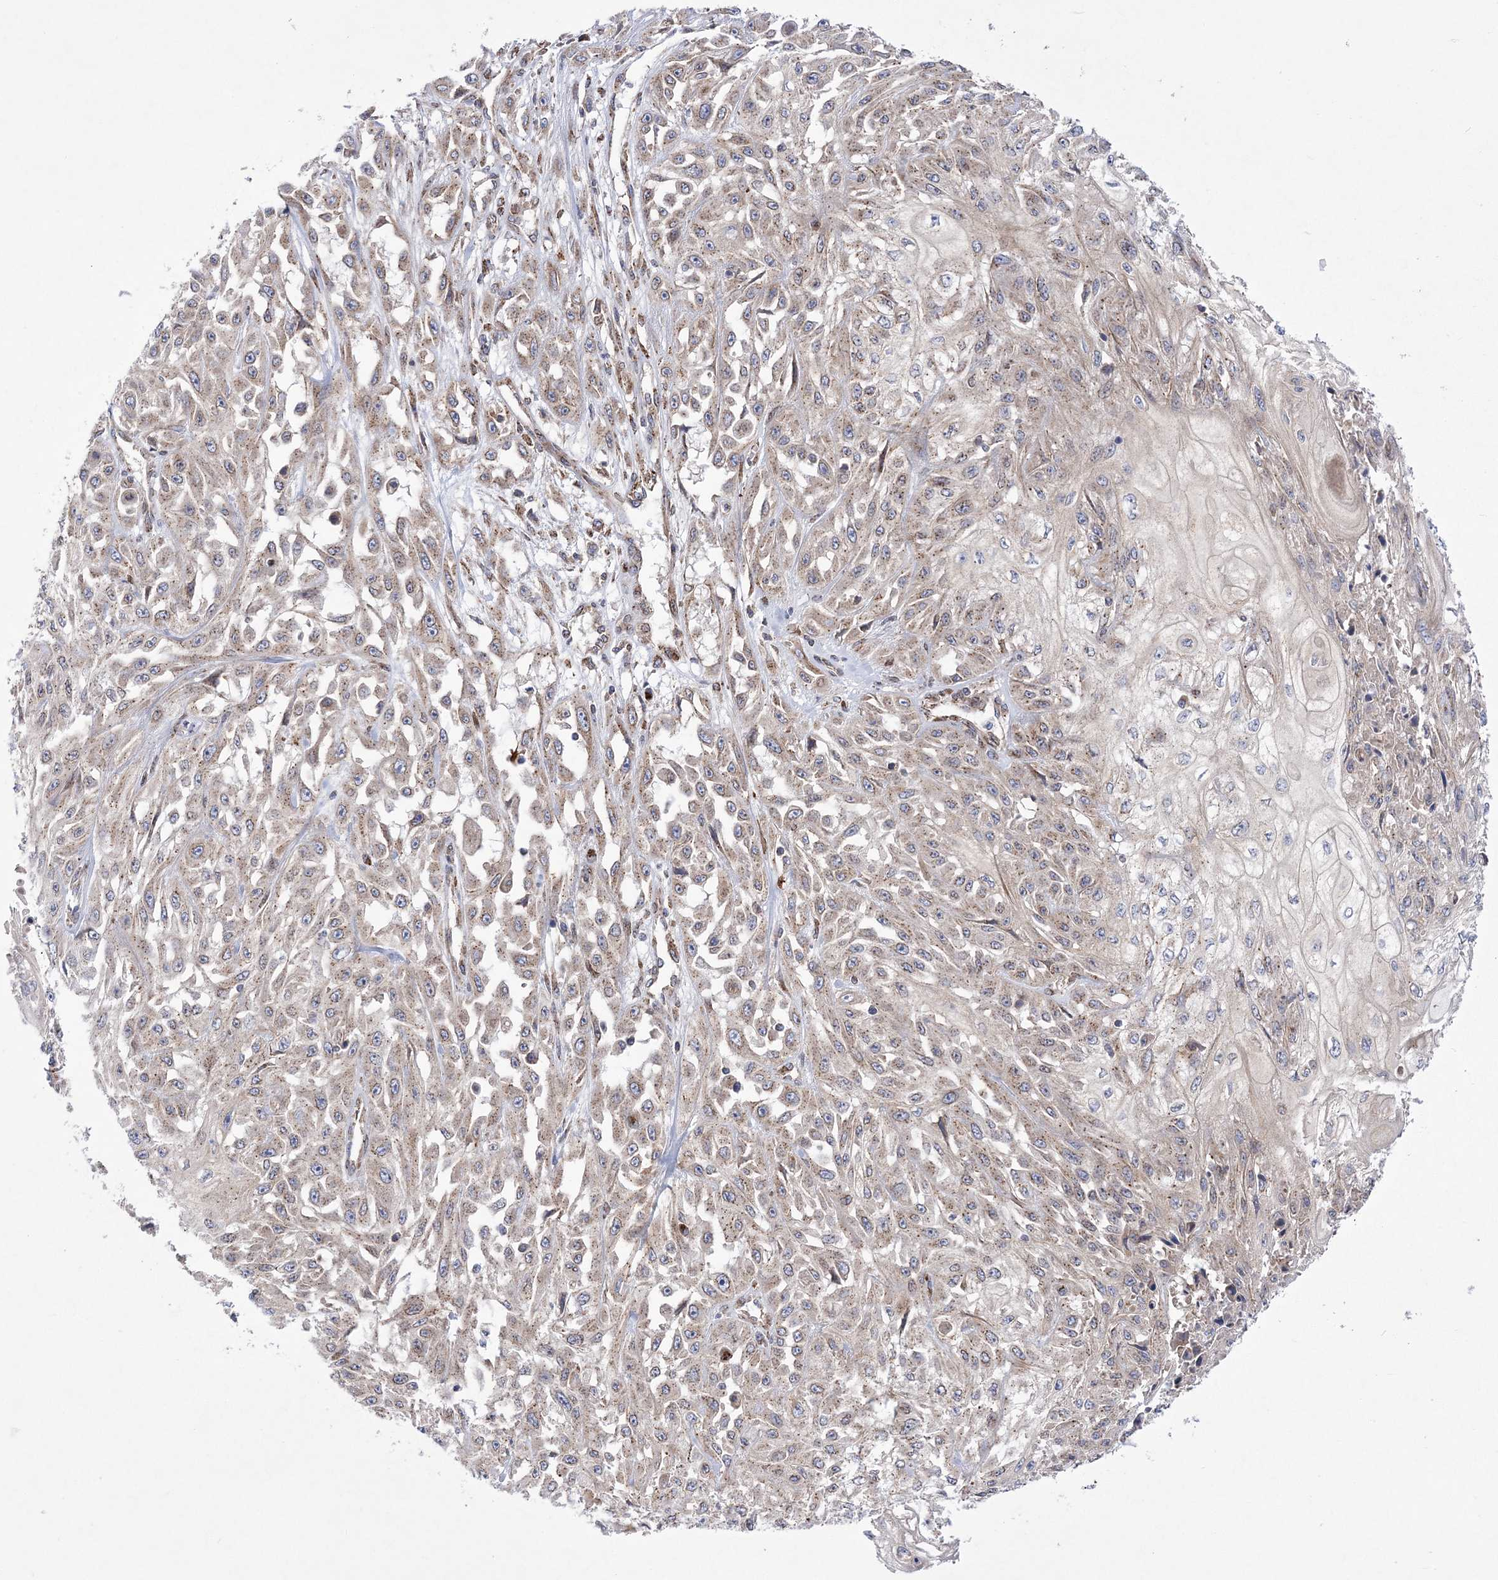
{"staining": {"intensity": "weak", "quantity": "25%-75%", "location": "cytoplasmic/membranous"}, "tissue": "skin cancer", "cell_type": "Tumor cells", "image_type": "cancer", "snomed": [{"axis": "morphology", "description": "Squamous cell carcinoma, NOS"}, {"axis": "morphology", "description": "Squamous cell carcinoma, metastatic, NOS"}, {"axis": "topography", "description": "Skin"}, {"axis": "topography", "description": "Lymph node"}], "caption": "Skin cancer (squamous cell carcinoma) stained with a protein marker reveals weak staining in tumor cells.", "gene": "COPB2", "patient": {"sex": "male", "age": 75}}